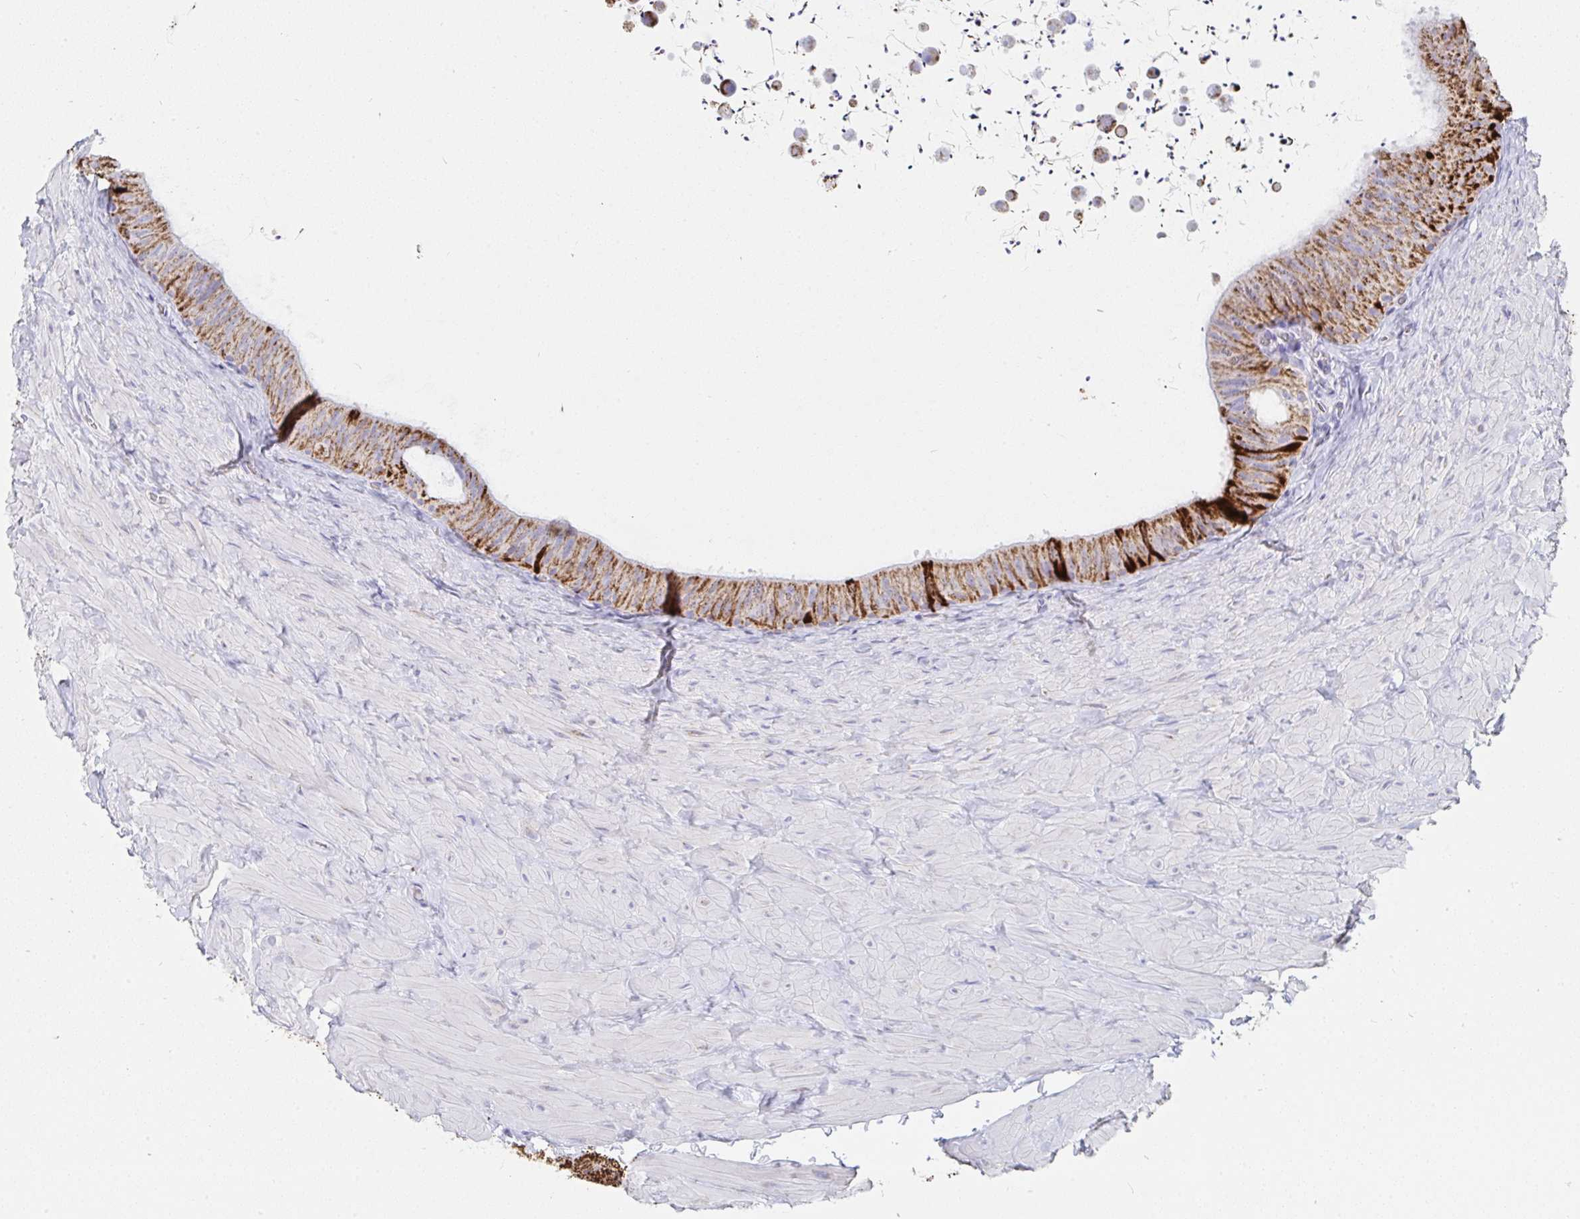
{"staining": {"intensity": "strong", "quantity": "25%-75%", "location": "cytoplasmic/membranous"}, "tissue": "epididymis", "cell_type": "Glandular cells", "image_type": "normal", "snomed": [{"axis": "morphology", "description": "Normal tissue, NOS"}, {"axis": "topography", "description": "Epididymis, spermatic cord, NOS"}, {"axis": "topography", "description": "Epididymis"}], "caption": "Brown immunohistochemical staining in unremarkable human epididymis exhibits strong cytoplasmic/membranous expression in about 25%-75% of glandular cells. The protein is shown in brown color, while the nuclei are stained blue.", "gene": "AIFM1", "patient": {"sex": "male", "age": 31}}